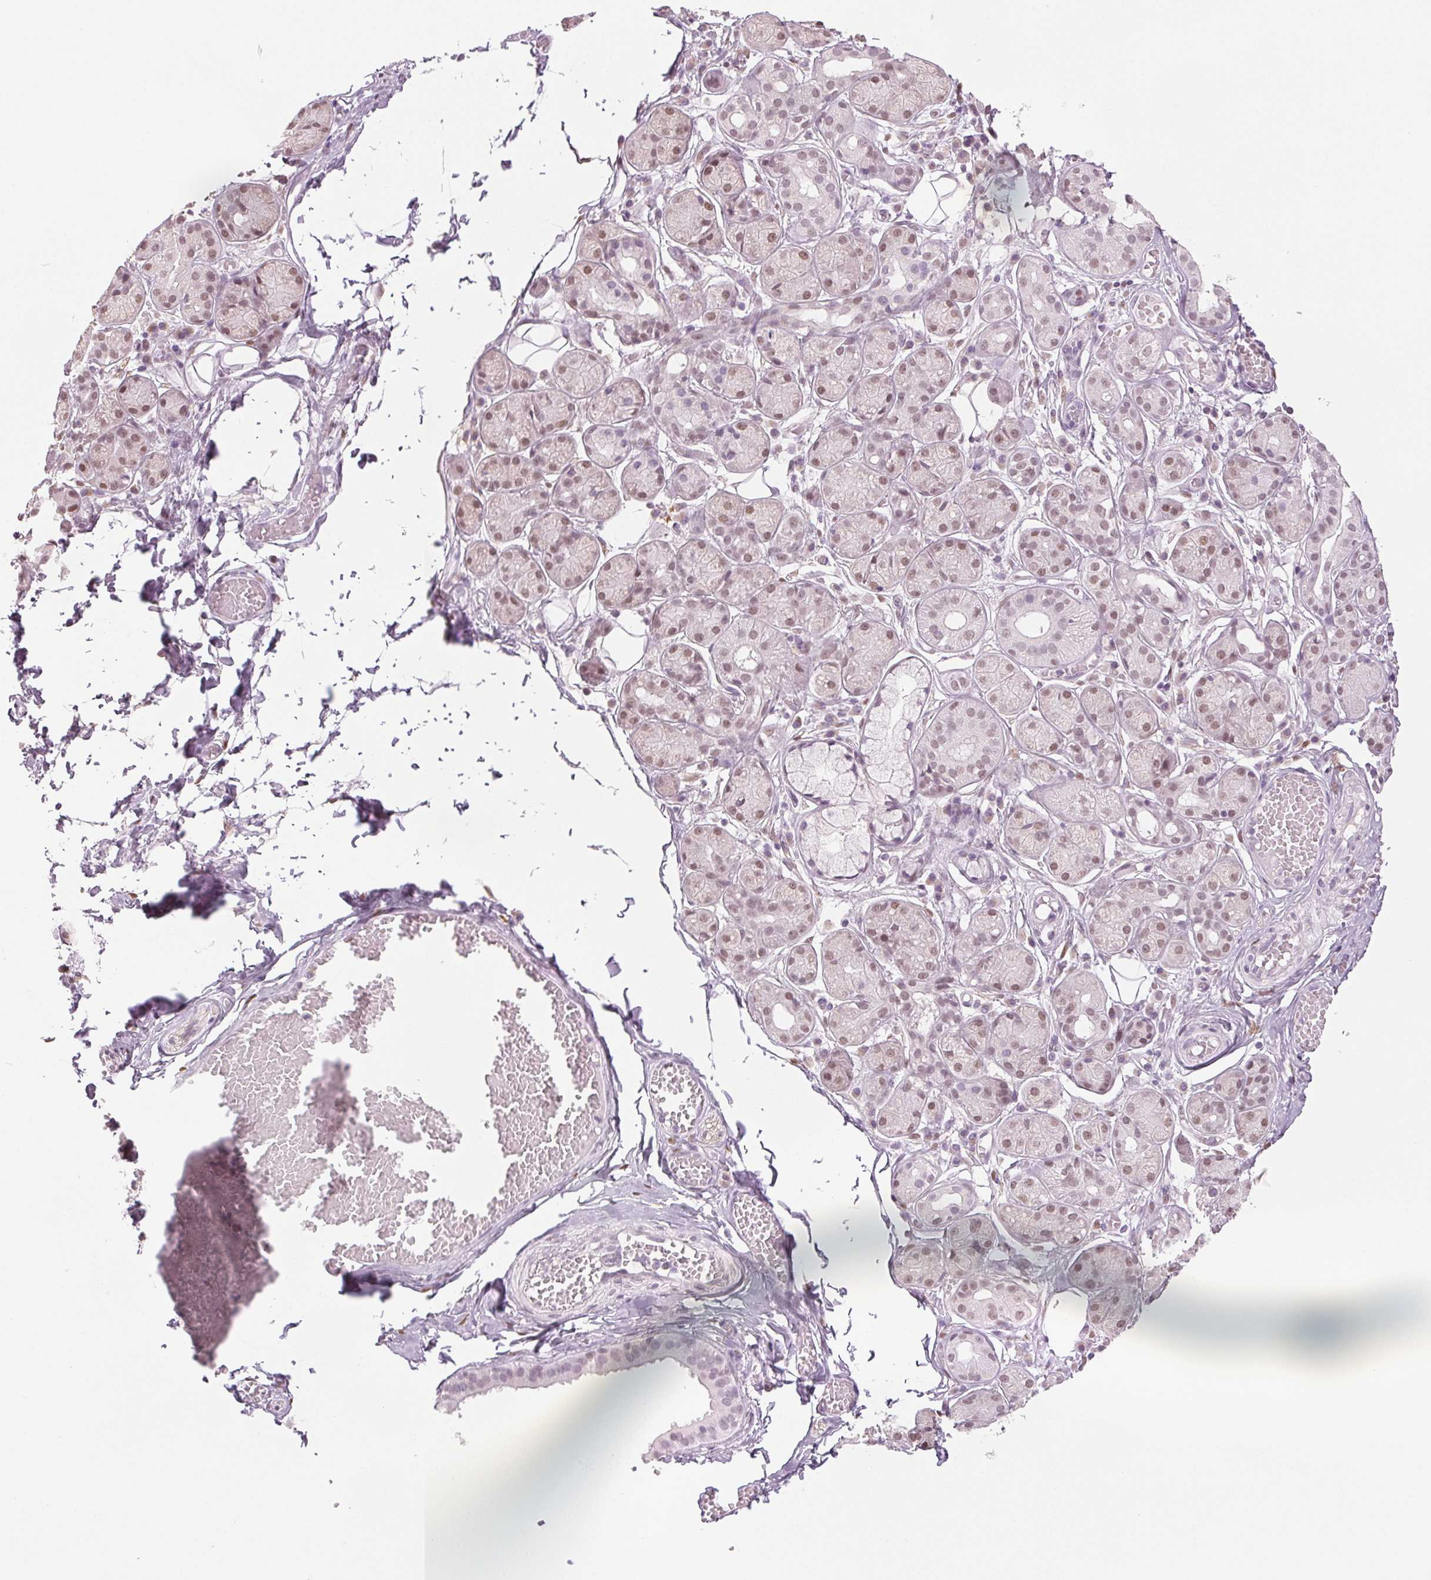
{"staining": {"intensity": "weak", "quantity": "25%-75%", "location": "nuclear"}, "tissue": "salivary gland", "cell_type": "Glandular cells", "image_type": "normal", "snomed": [{"axis": "morphology", "description": "Normal tissue, NOS"}, {"axis": "topography", "description": "Salivary gland"}, {"axis": "topography", "description": "Peripheral nerve tissue"}], "caption": "Protein expression analysis of normal human salivary gland reveals weak nuclear positivity in about 25%-75% of glandular cells. Using DAB (3,3'-diaminobenzidine) (brown) and hematoxylin (blue) stains, captured at high magnification using brightfield microscopy.", "gene": "DNAJC6", "patient": {"sex": "male", "age": 71}}